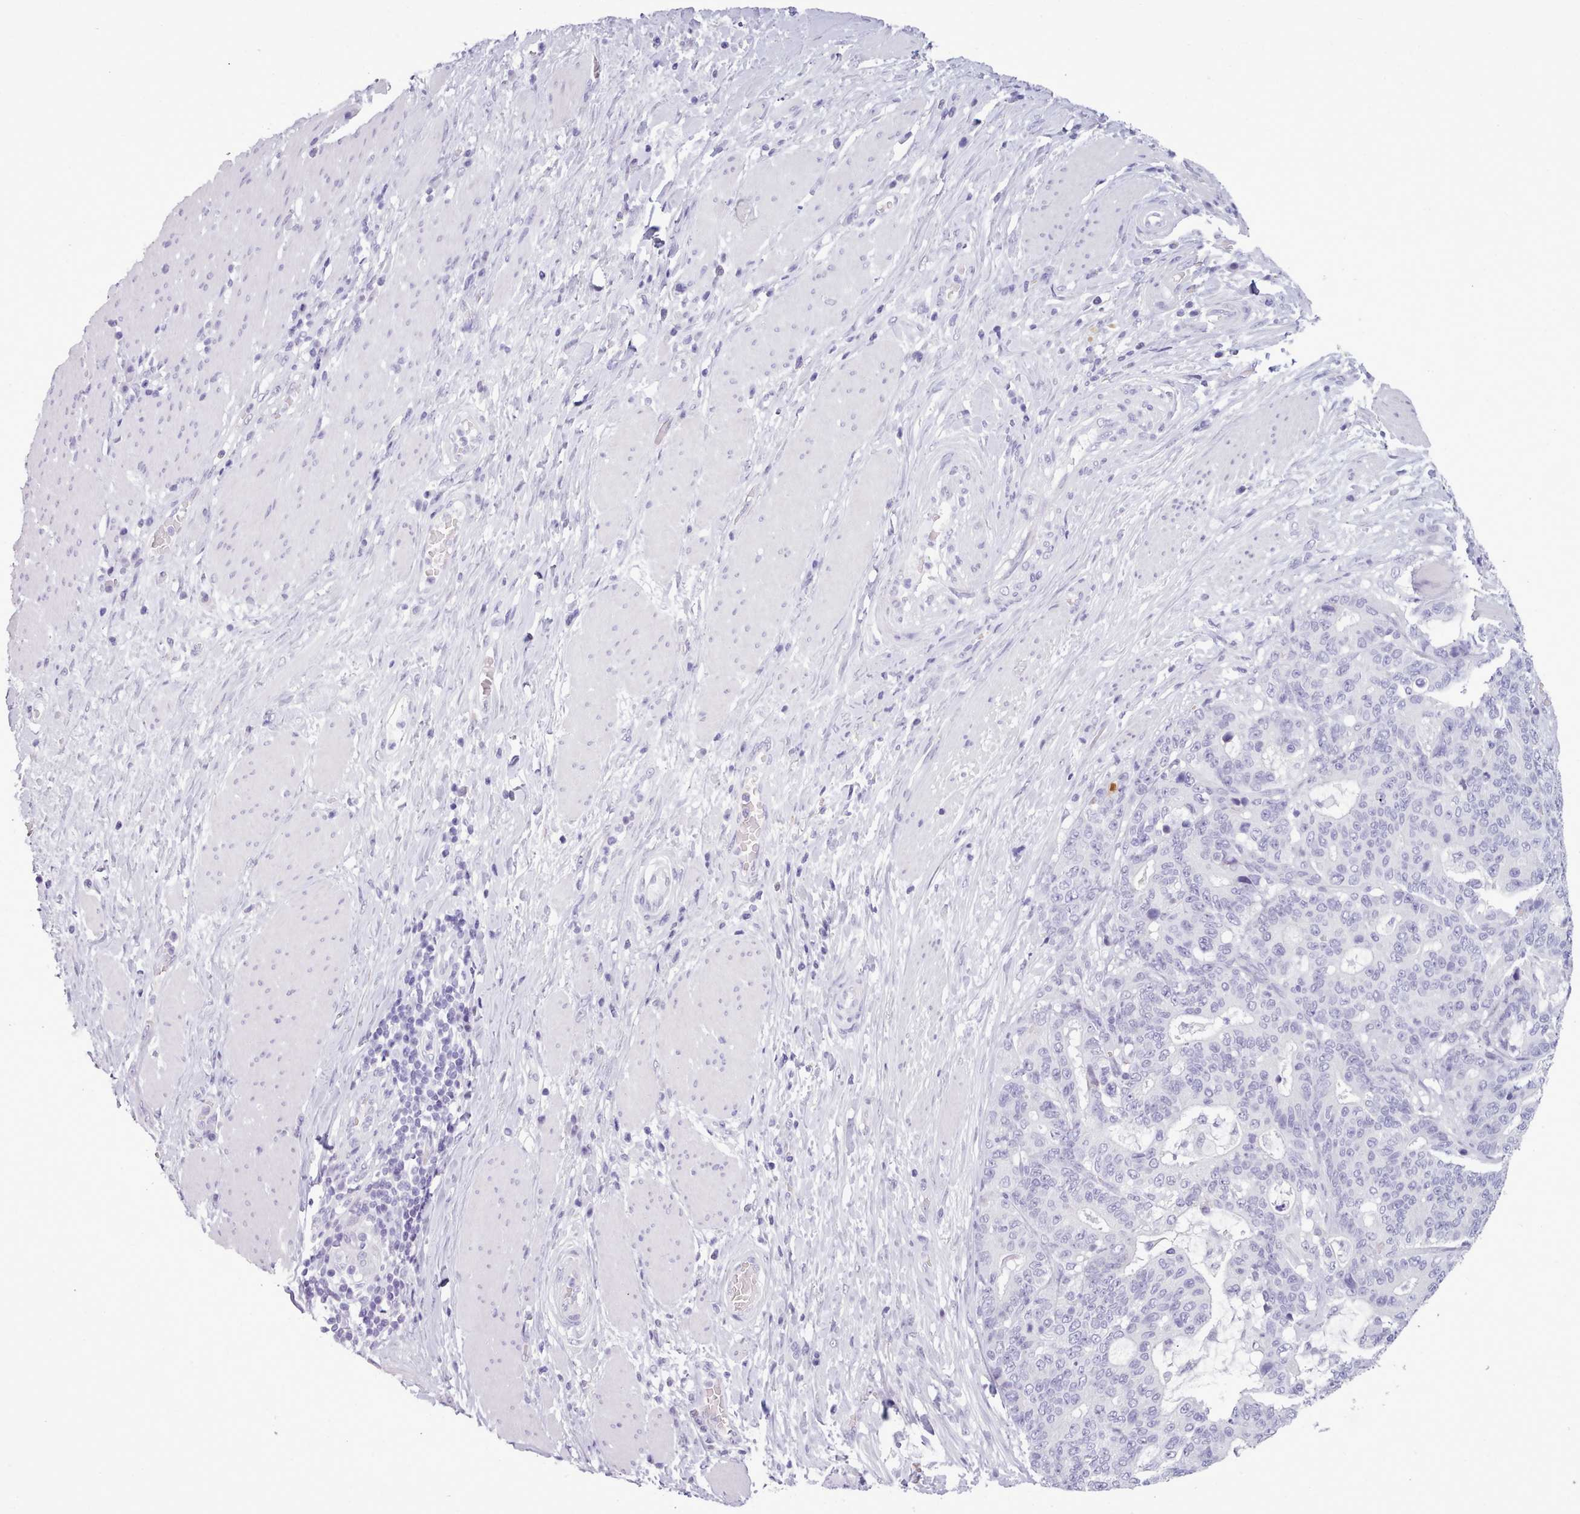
{"staining": {"intensity": "negative", "quantity": "none", "location": "none"}, "tissue": "stomach cancer", "cell_type": "Tumor cells", "image_type": "cancer", "snomed": [{"axis": "morphology", "description": "Normal tissue, NOS"}, {"axis": "morphology", "description": "Adenocarcinoma, NOS"}, {"axis": "topography", "description": "Stomach"}], "caption": "This micrograph is of stomach adenocarcinoma stained with immunohistochemistry (IHC) to label a protein in brown with the nuclei are counter-stained blue. There is no staining in tumor cells. (Stains: DAB immunohistochemistry (IHC) with hematoxylin counter stain, Microscopy: brightfield microscopy at high magnification).", "gene": "FBXO48", "patient": {"sex": "female", "age": 64}}